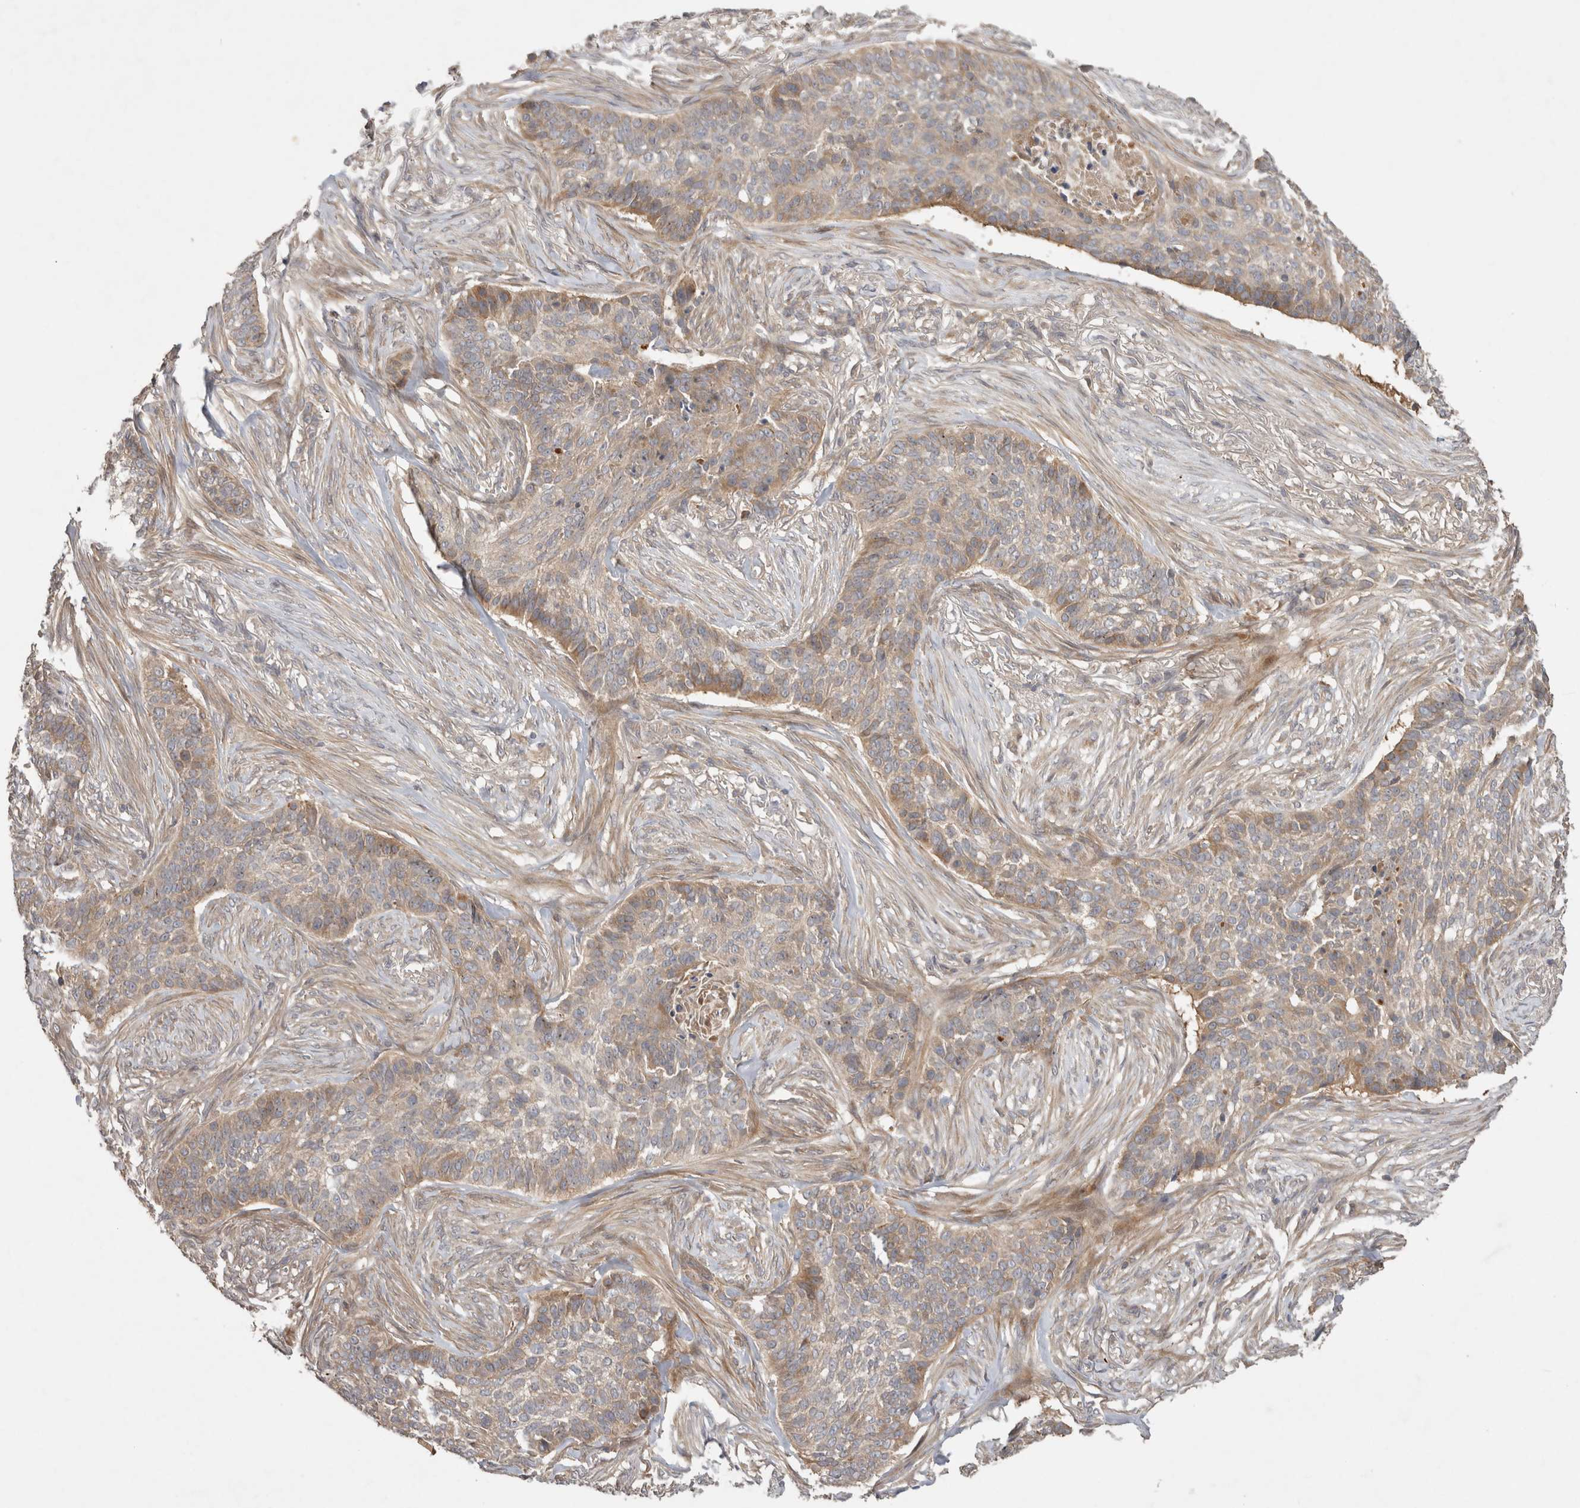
{"staining": {"intensity": "weak", "quantity": "<25%", "location": "cytoplasmic/membranous"}, "tissue": "skin cancer", "cell_type": "Tumor cells", "image_type": "cancer", "snomed": [{"axis": "morphology", "description": "Basal cell carcinoma"}, {"axis": "topography", "description": "Skin"}], "caption": "Protein analysis of basal cell carcinoma (skin) reveals no significant staining in tumor cells.", "gene": "PPP1R42", "patient": {"sex": "male", "age": 85}}